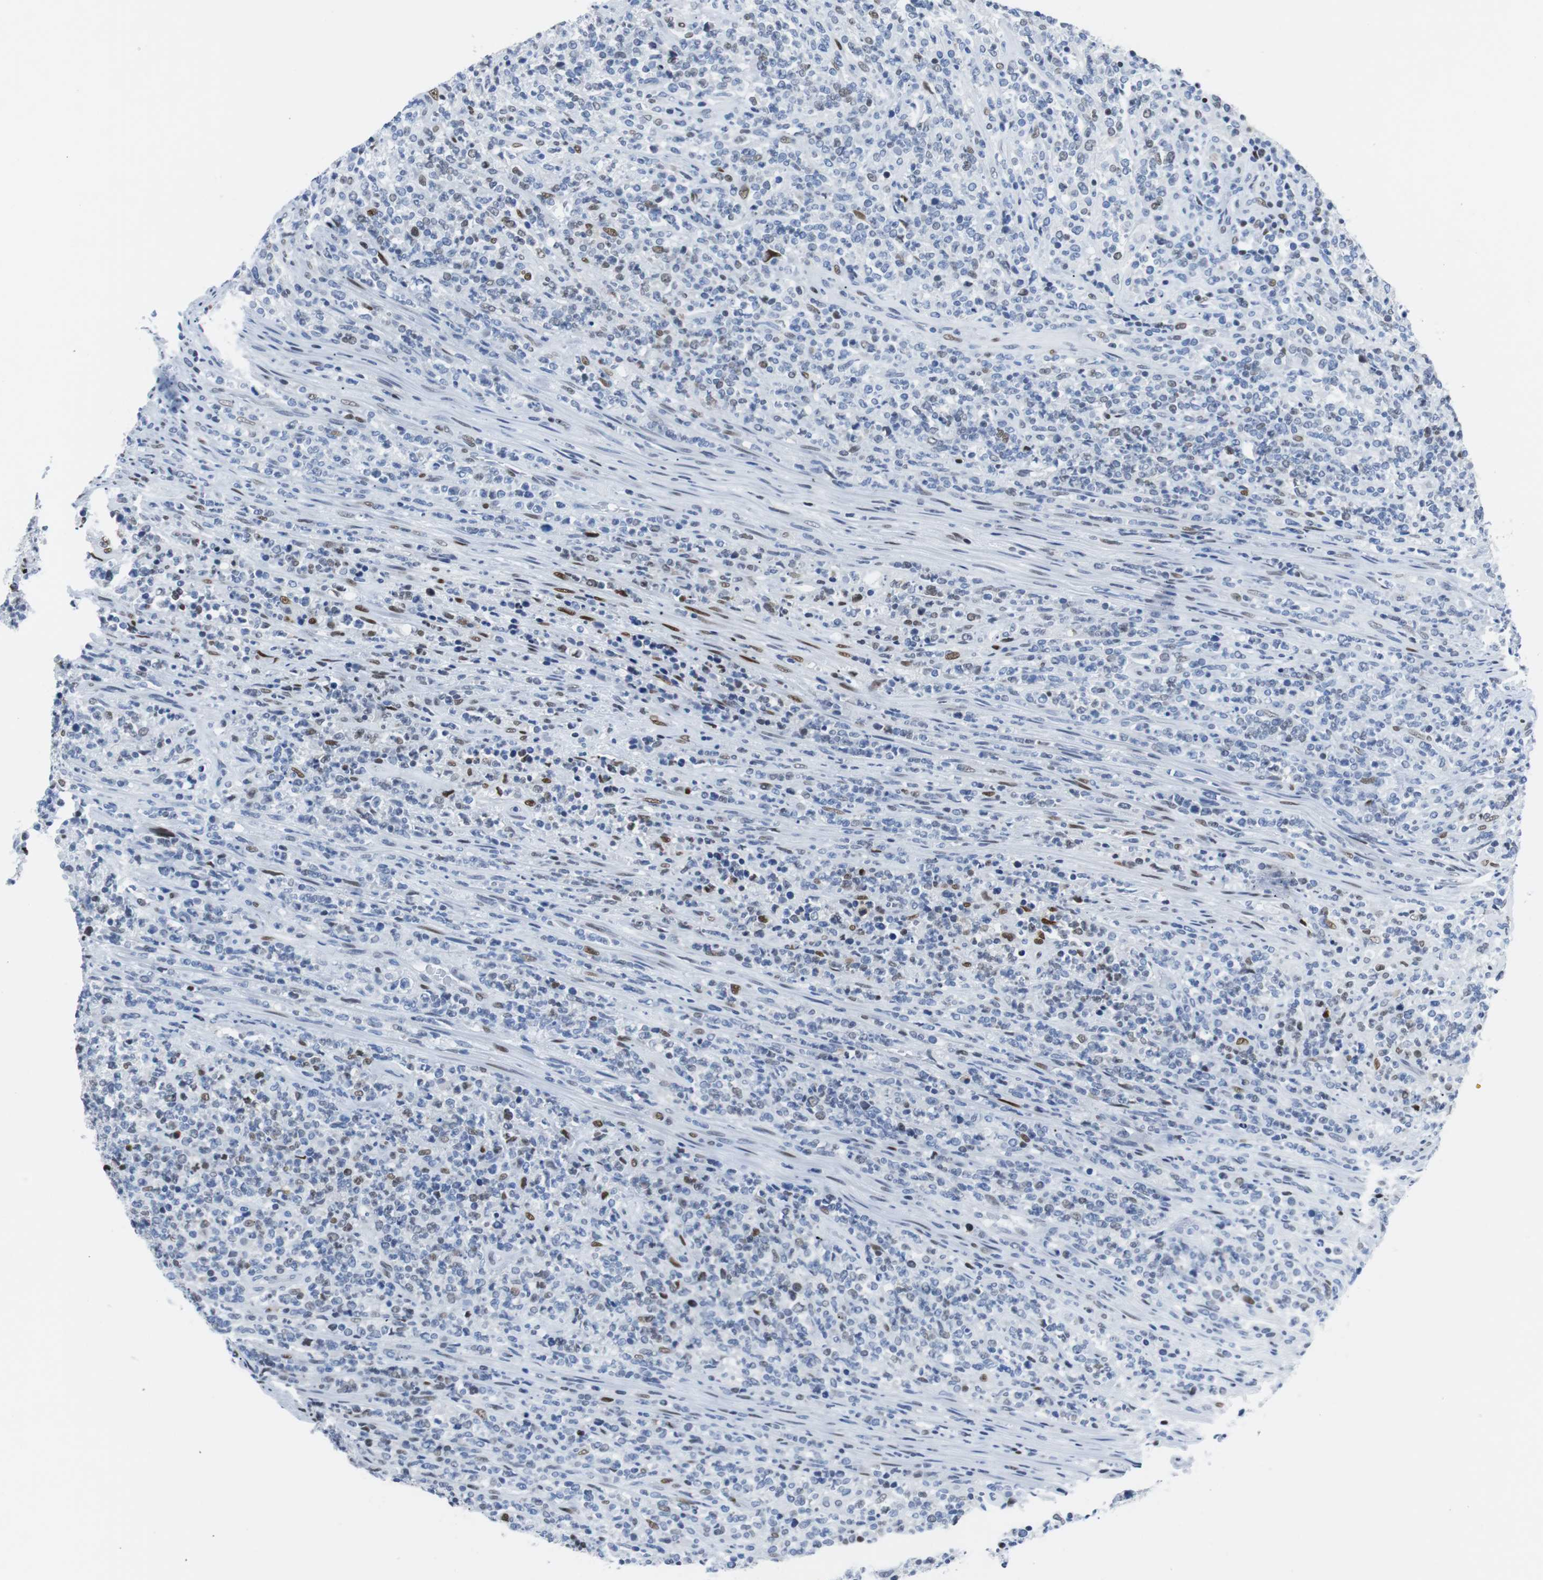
{"staining": {"intensity": "weak", "quantity": "<25%", "location": "nuclear"}, "tissue": "lymphoma", "cell_type": "Tumor cells", "image_type": "cancer", "snomed": [{"axis": "morphology", "description": "Malignant lymphoma, non-Hodgkin's type, High grade"}, {"axis": "topography", "description": "Soft tissue"}], "caption": "The immunohistochemistry (IHC) histopathology image has no significant expression in tumor cells of malignant lymphoma, non-Hodgkin's type (high-grade) tissue.", "gene": "JUN", "patient": {"sex": "male", "age": 18}}